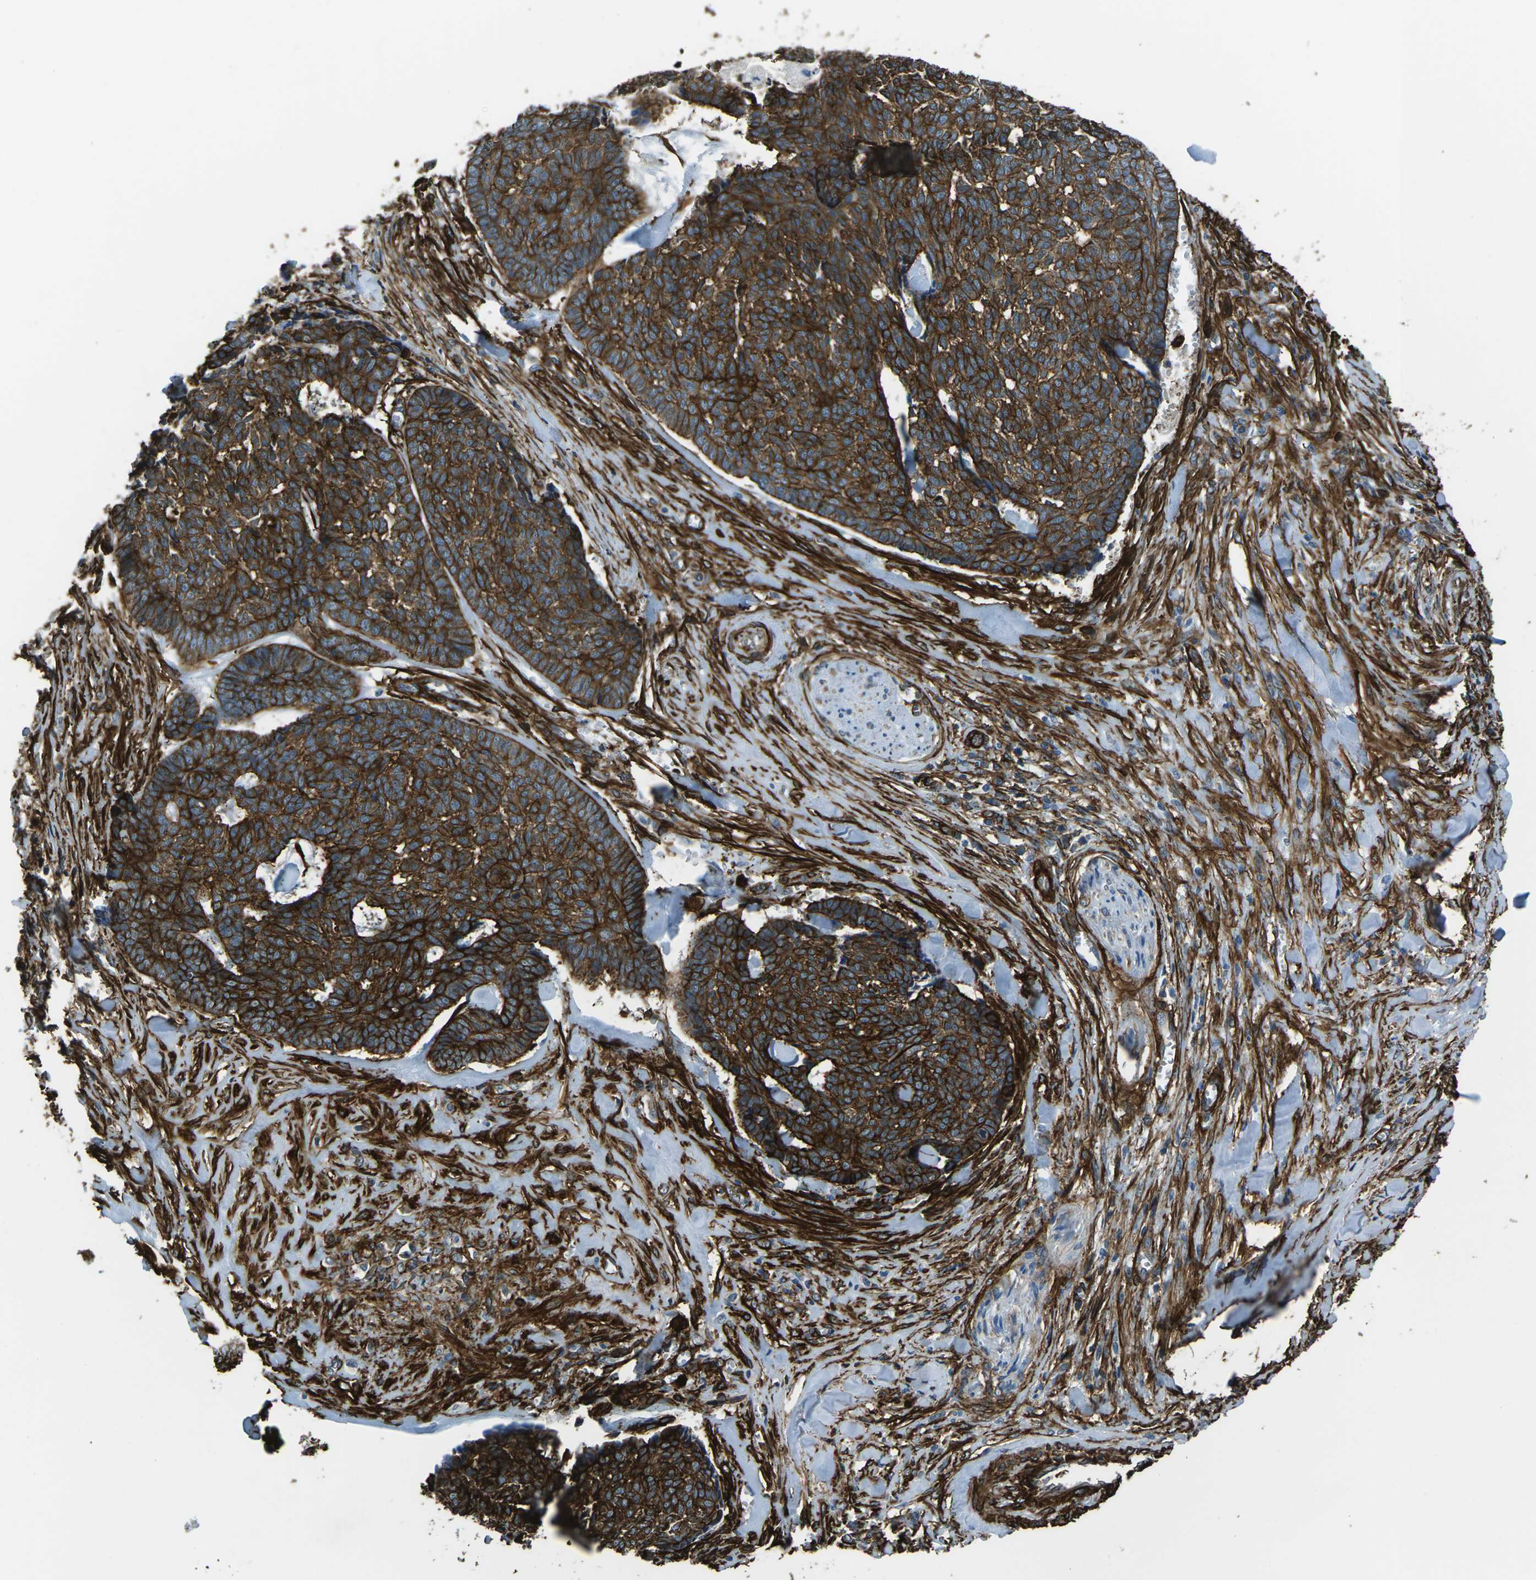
{"staining": {"intensity": "strong", "quantity": ">75%", "location": "cytoplasmic/membranous"}, "tissue": "skin cancer", "cell_type": "Tumor cells", "image_type": "cancer", "snomed": [{"axis": "morphology", "description": "Basal cell carcinoma"}, {"axis": "topography", "description": "Skin"}], "caption": "Strong cytoplasmic/membranous protein expression is seen in about >75% of tumor cells in basal cell carcinoma (skin). The protein of interest is shown in brown color, while the nuclei are stained blue.", "gene": "GRAMD1C", "patient": {"sex": "male", "age": 84}}